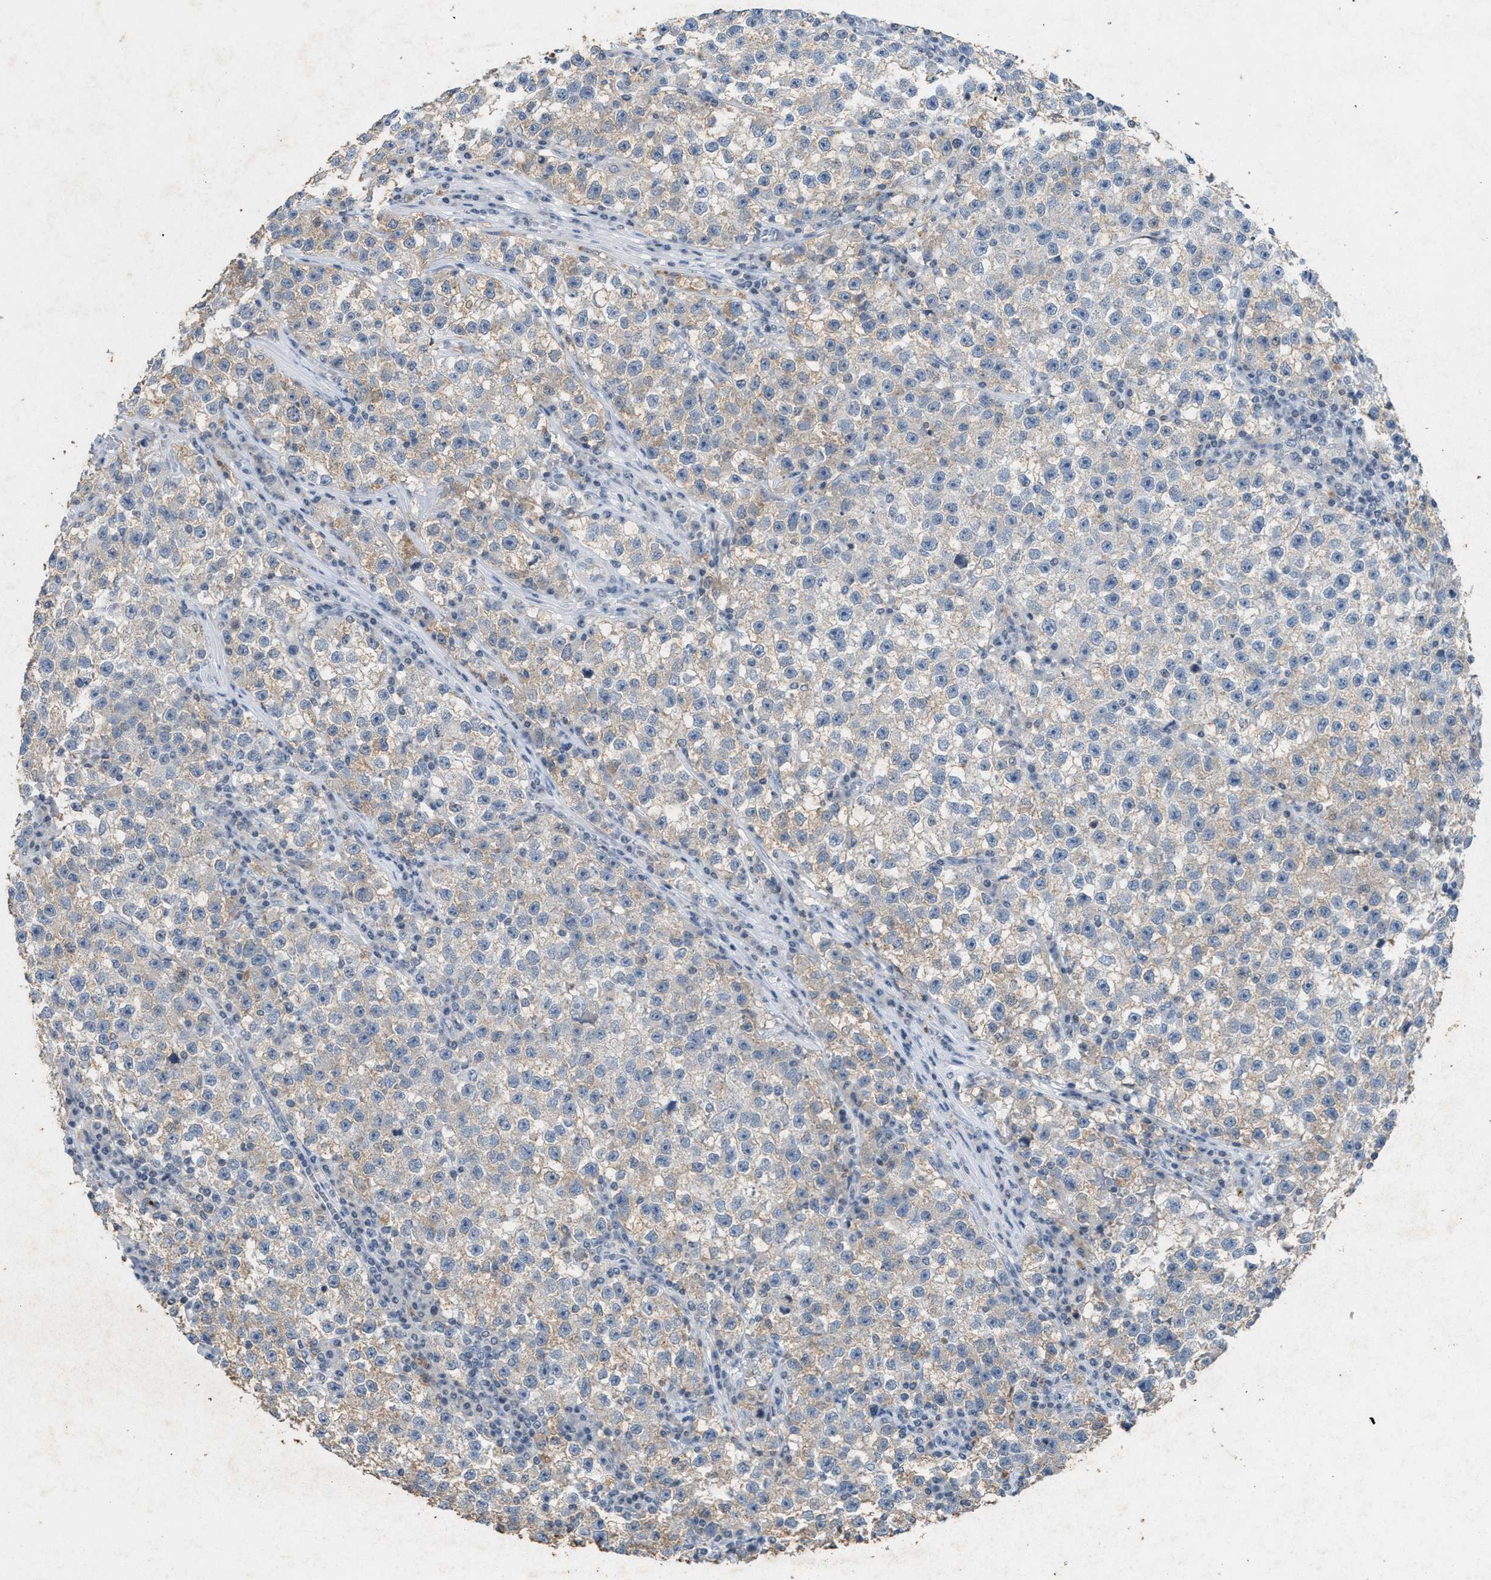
{"staining": {"intensity": "weak", "quantity": "<25%", "location": "cytoplasmic/membranous"}, "tissue": "testis cancer", "cell_type": "Tumor cells", "image_type": "cancer", "snomed": [{"axis": "morphology", "description": "Seminoma, NOS"}, {"axis": "topography", "description": "Testis"}], "caption": "Testis seminoma stained for a protein using immunohistochemistry reveals no expression tumor cells.", "gene": "SLC5A5", "patient": {"sex": "male", "age": 22}}